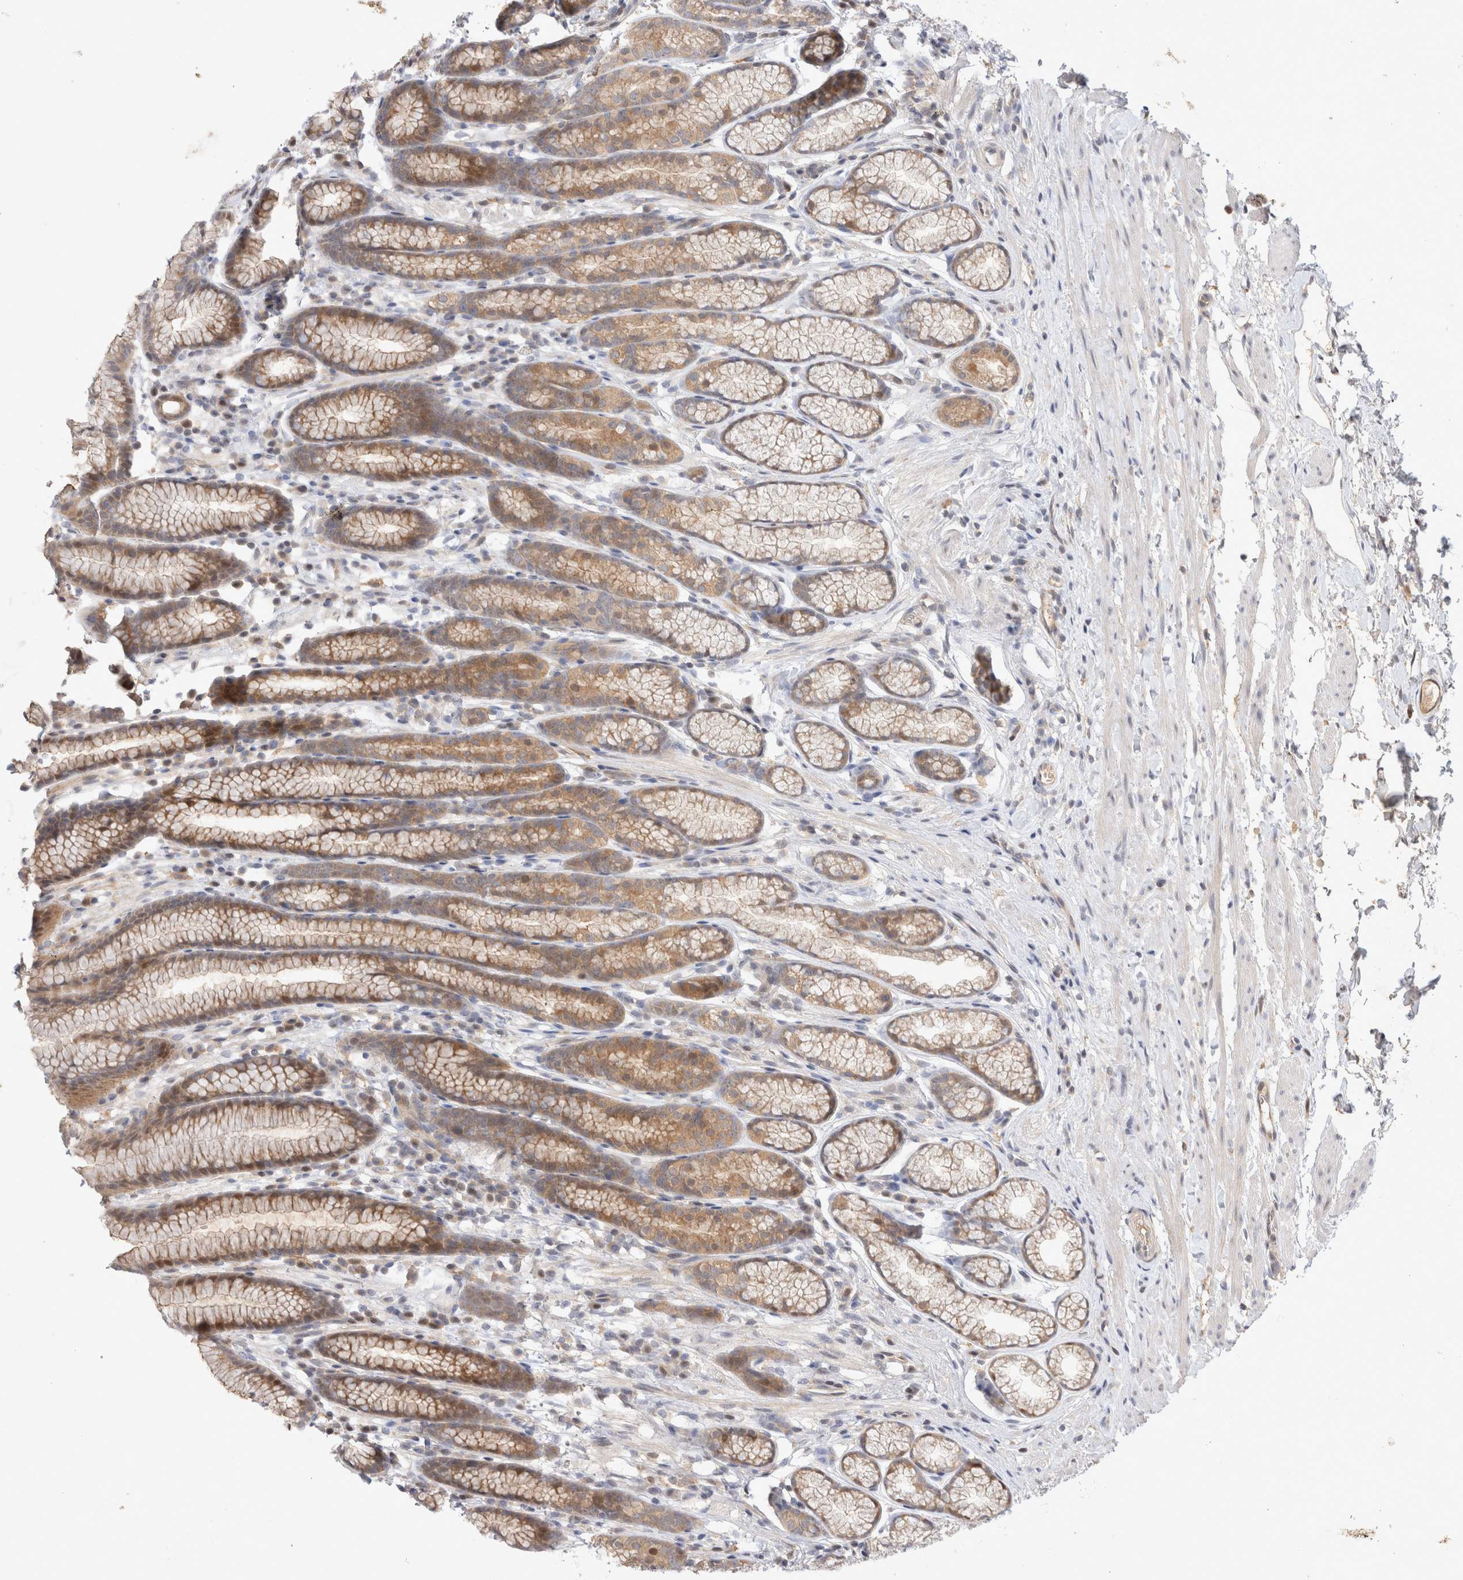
{"staining": {"intensity": "moderate", "quantity": ">75%", "location": "cytoplasmic/membranous"}, "tissue": "stomach", "cell_type": "Glandular cells", "image_type": "normal", "snomed": [{"axis": "morphology", "description": "Normal tissue, NOS"}, {"axis": "topography", "description": "Stomach"}], "caption": "Immunohistochemistry (IHC) histopathology image of normal human stomach stained for a protein (brown), which reveals medium levels of moderate cytoplasmic/membranous staining in approximately >75% of glandular cells.", "gene": "HTT", "patient": {"sex": "male", "age": 42}}